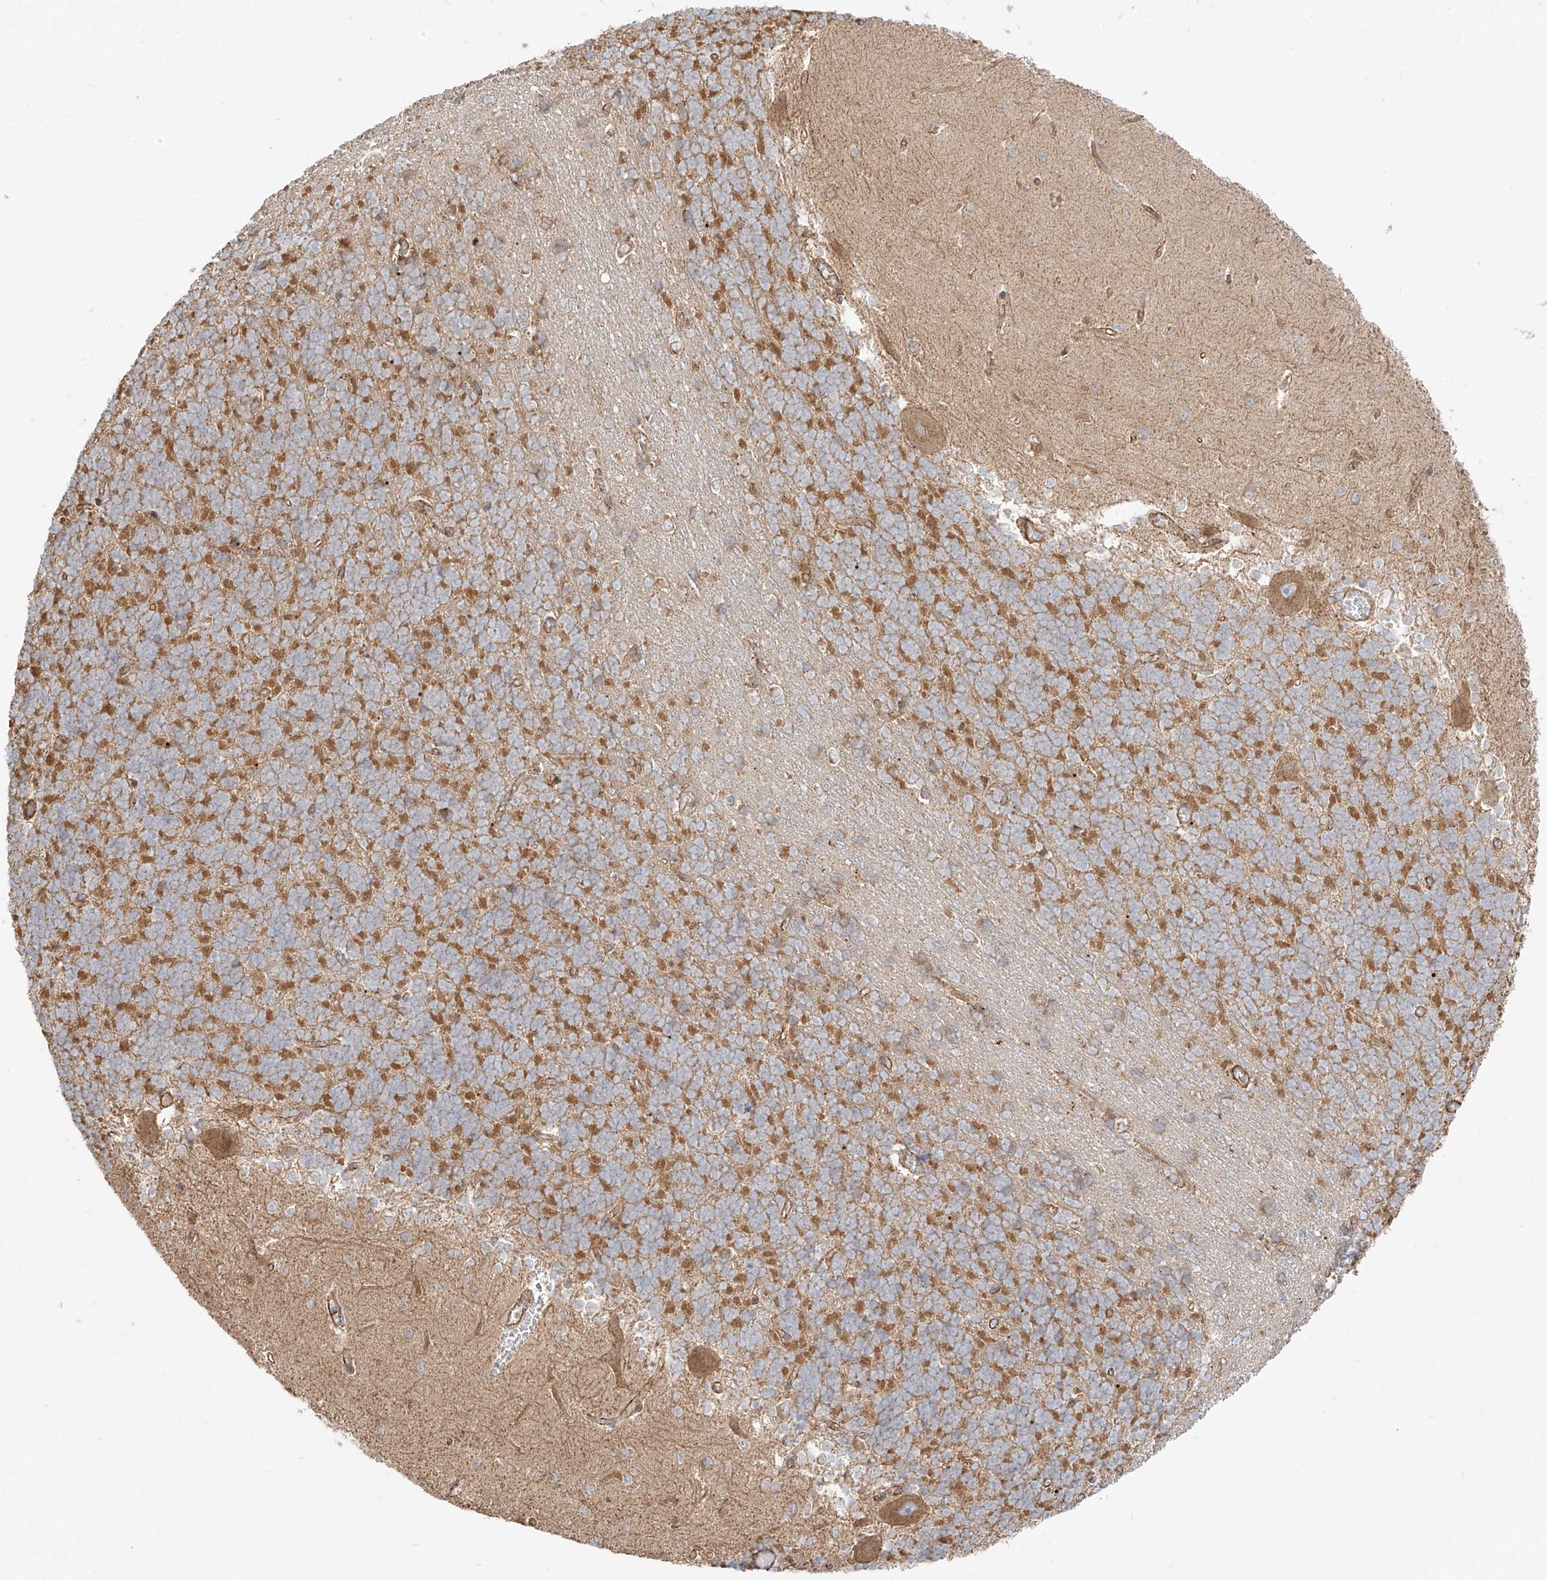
{"staining": {"intensity": "moderate", "quantity": "25%-75%", "location": "cytoplasmic/membranous"}, "tissue": "cerebellum", "cell_type": "Cells in granular layer", "image_type": "normal", "snomed": [{"axis": "morphology", "description": "Normal tissue, NOS"}, {"axis": "topography", "description": "Cerebellum"}], "caption": "Brown immunohistochemical staining in benign human cerebellum displays moderate cytoplasmic/membranous expression in approximately 25%-75% of cells in granular layer.", "gene": "PLCL1", "patient": {"sex": "male", "age": 37}}